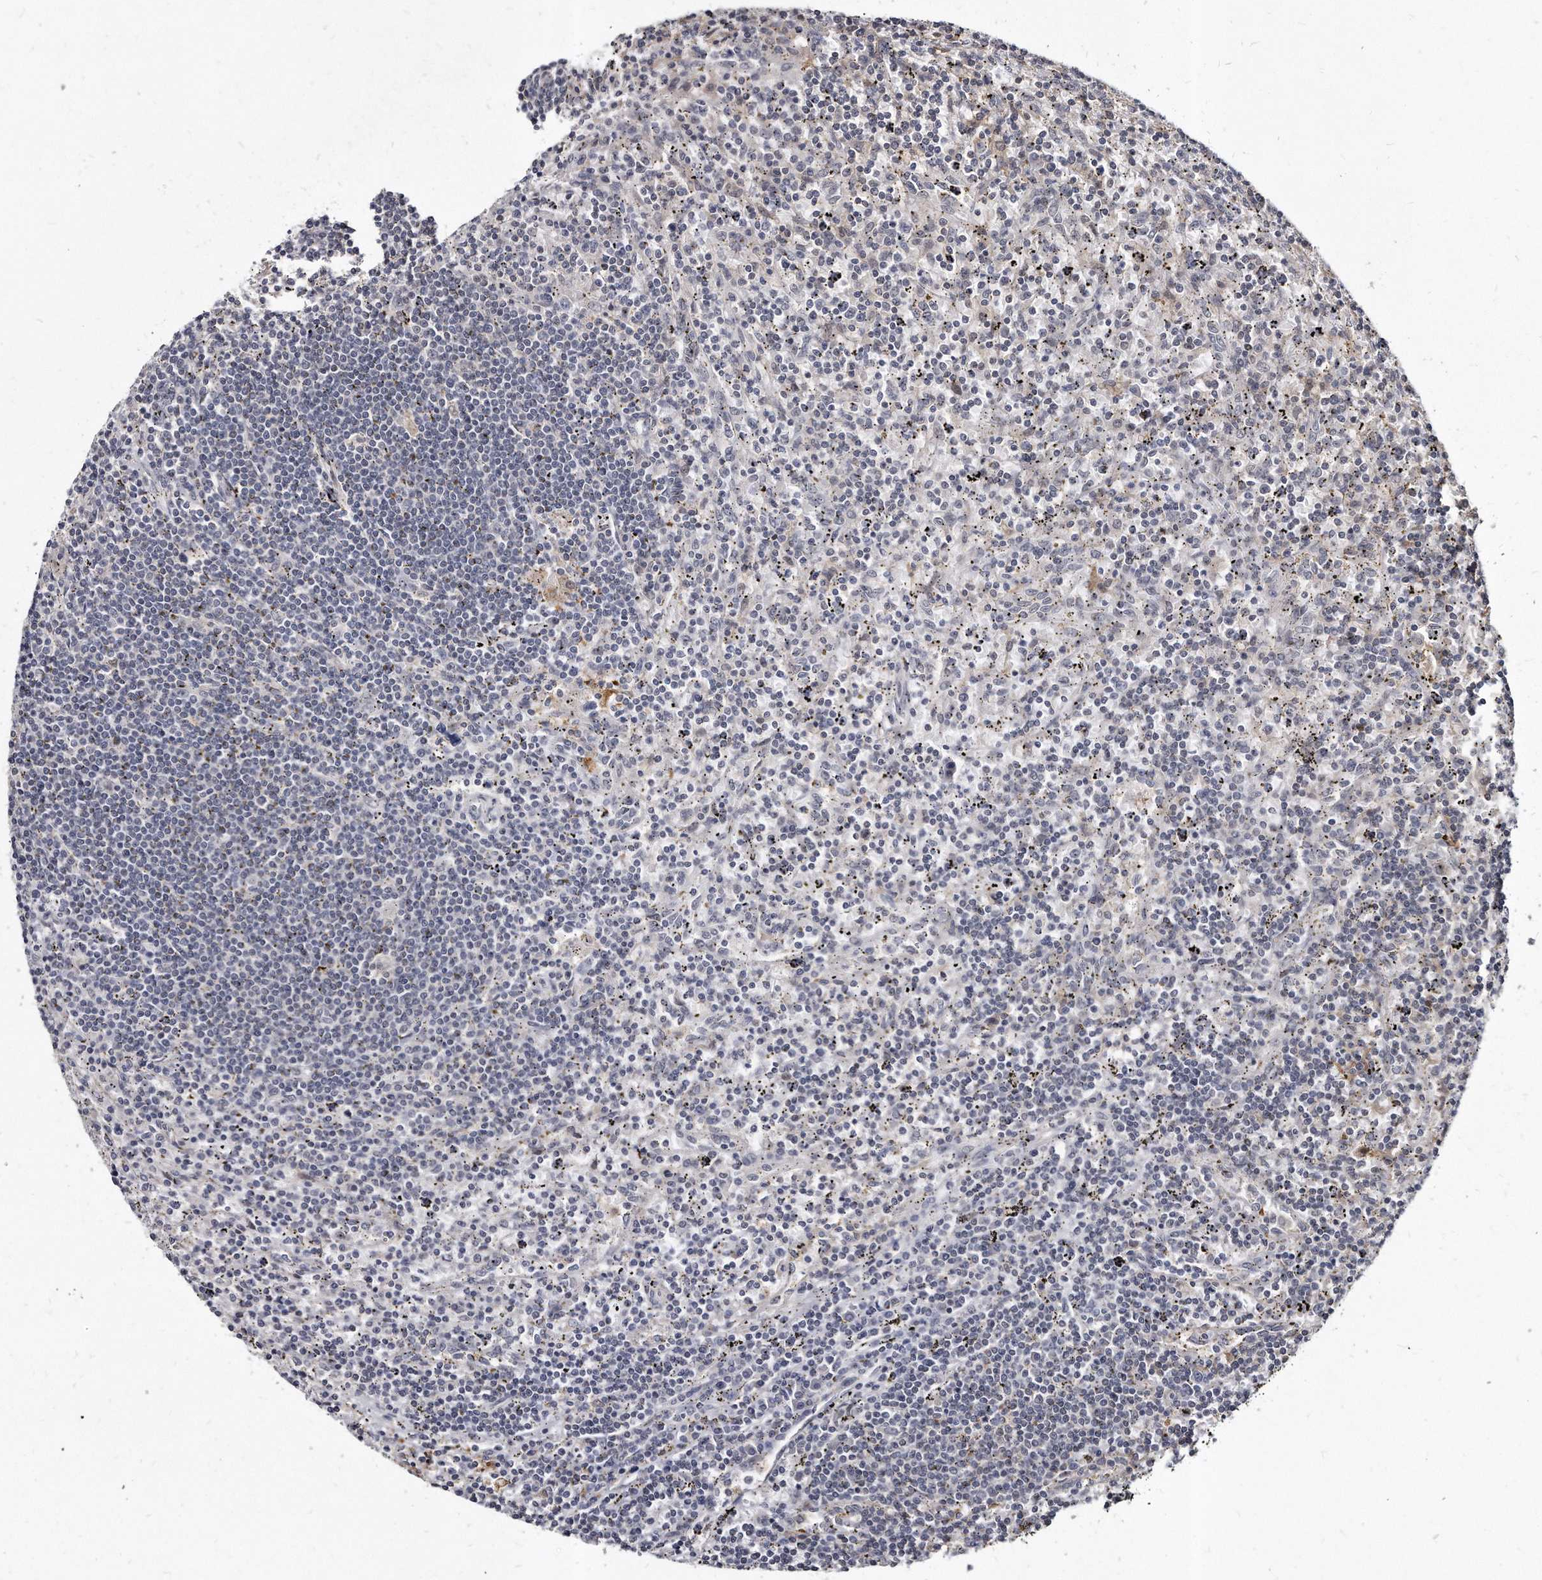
{"staining": {"intensity": "negative", "quantity": "none", "location": "none"}, "tissue": "lymphoma", "cell_type": "Tumor cells", "image_type": "cancer", "snomed": [{"axis": "morphology", "description": "Malignant lymphoma, non-Hodgkin's type, Low grade"}, {"axis": "topography", "description": "Spleen"}], "caption": "Tumor cells show no significant staining in lymphoma.", "gene": "KLHDC3", "patient": {"sex": "male", "age": 76}}